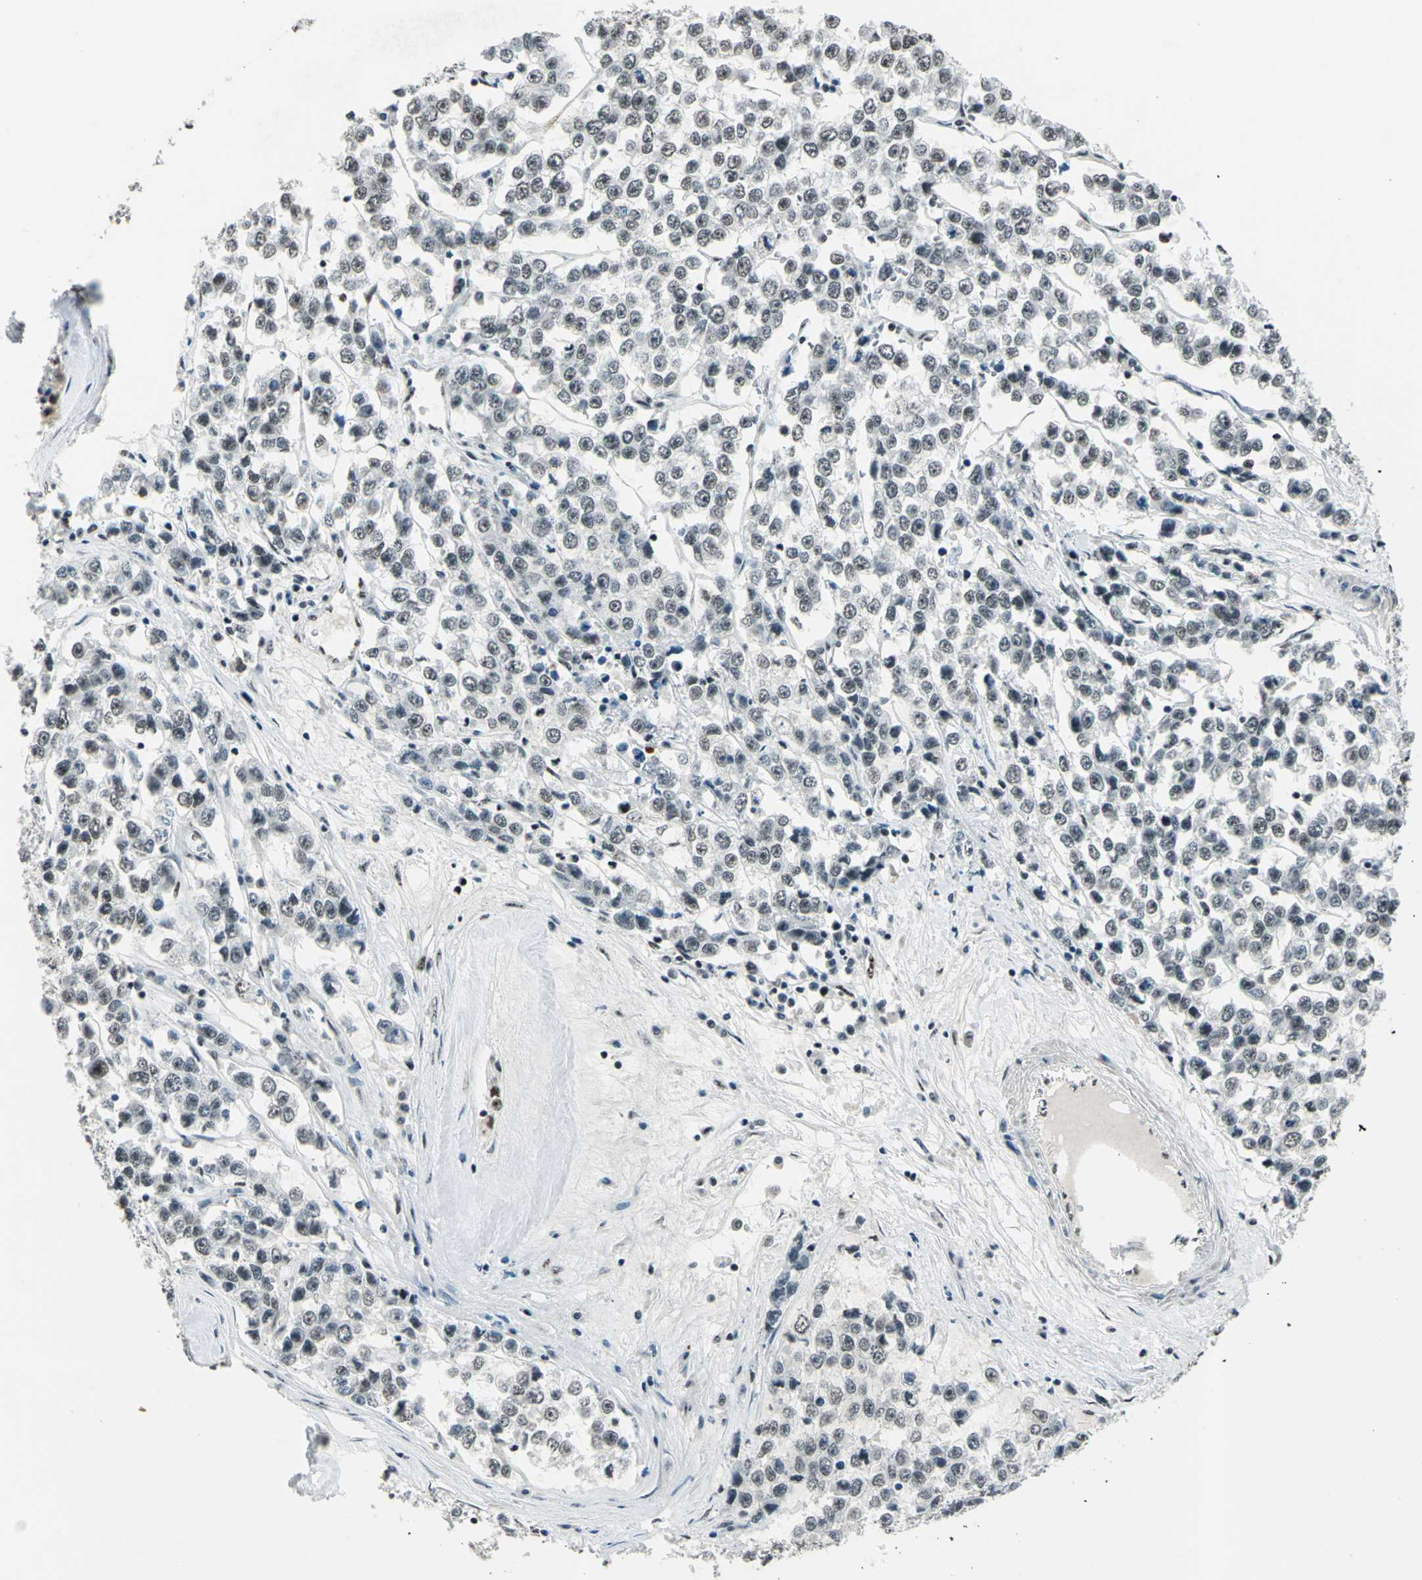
{"staining": {"intensity": "weak", "quantity": ">75%", "location": "nuclear"}, "tissue": "testis cancer", "cell_type": "Tumor cells", "image_type": "cancer", "snomed": [{"axis": "morphology", "description": "Seminoma, NOS"}, {"axis": "morphology", "description": "Carcinoma, Embryonal, NOS"}, {"axis": "topography", "description": "Testis"}], "caption": "About >75% of tumor cells in testis cancer (embryonal carcinoma) show weak nuclear protein staining as visualized by brown immunohistochemical staining.", "gene": "KAT6B", "patient": {"sex": "male", "age": 52}}